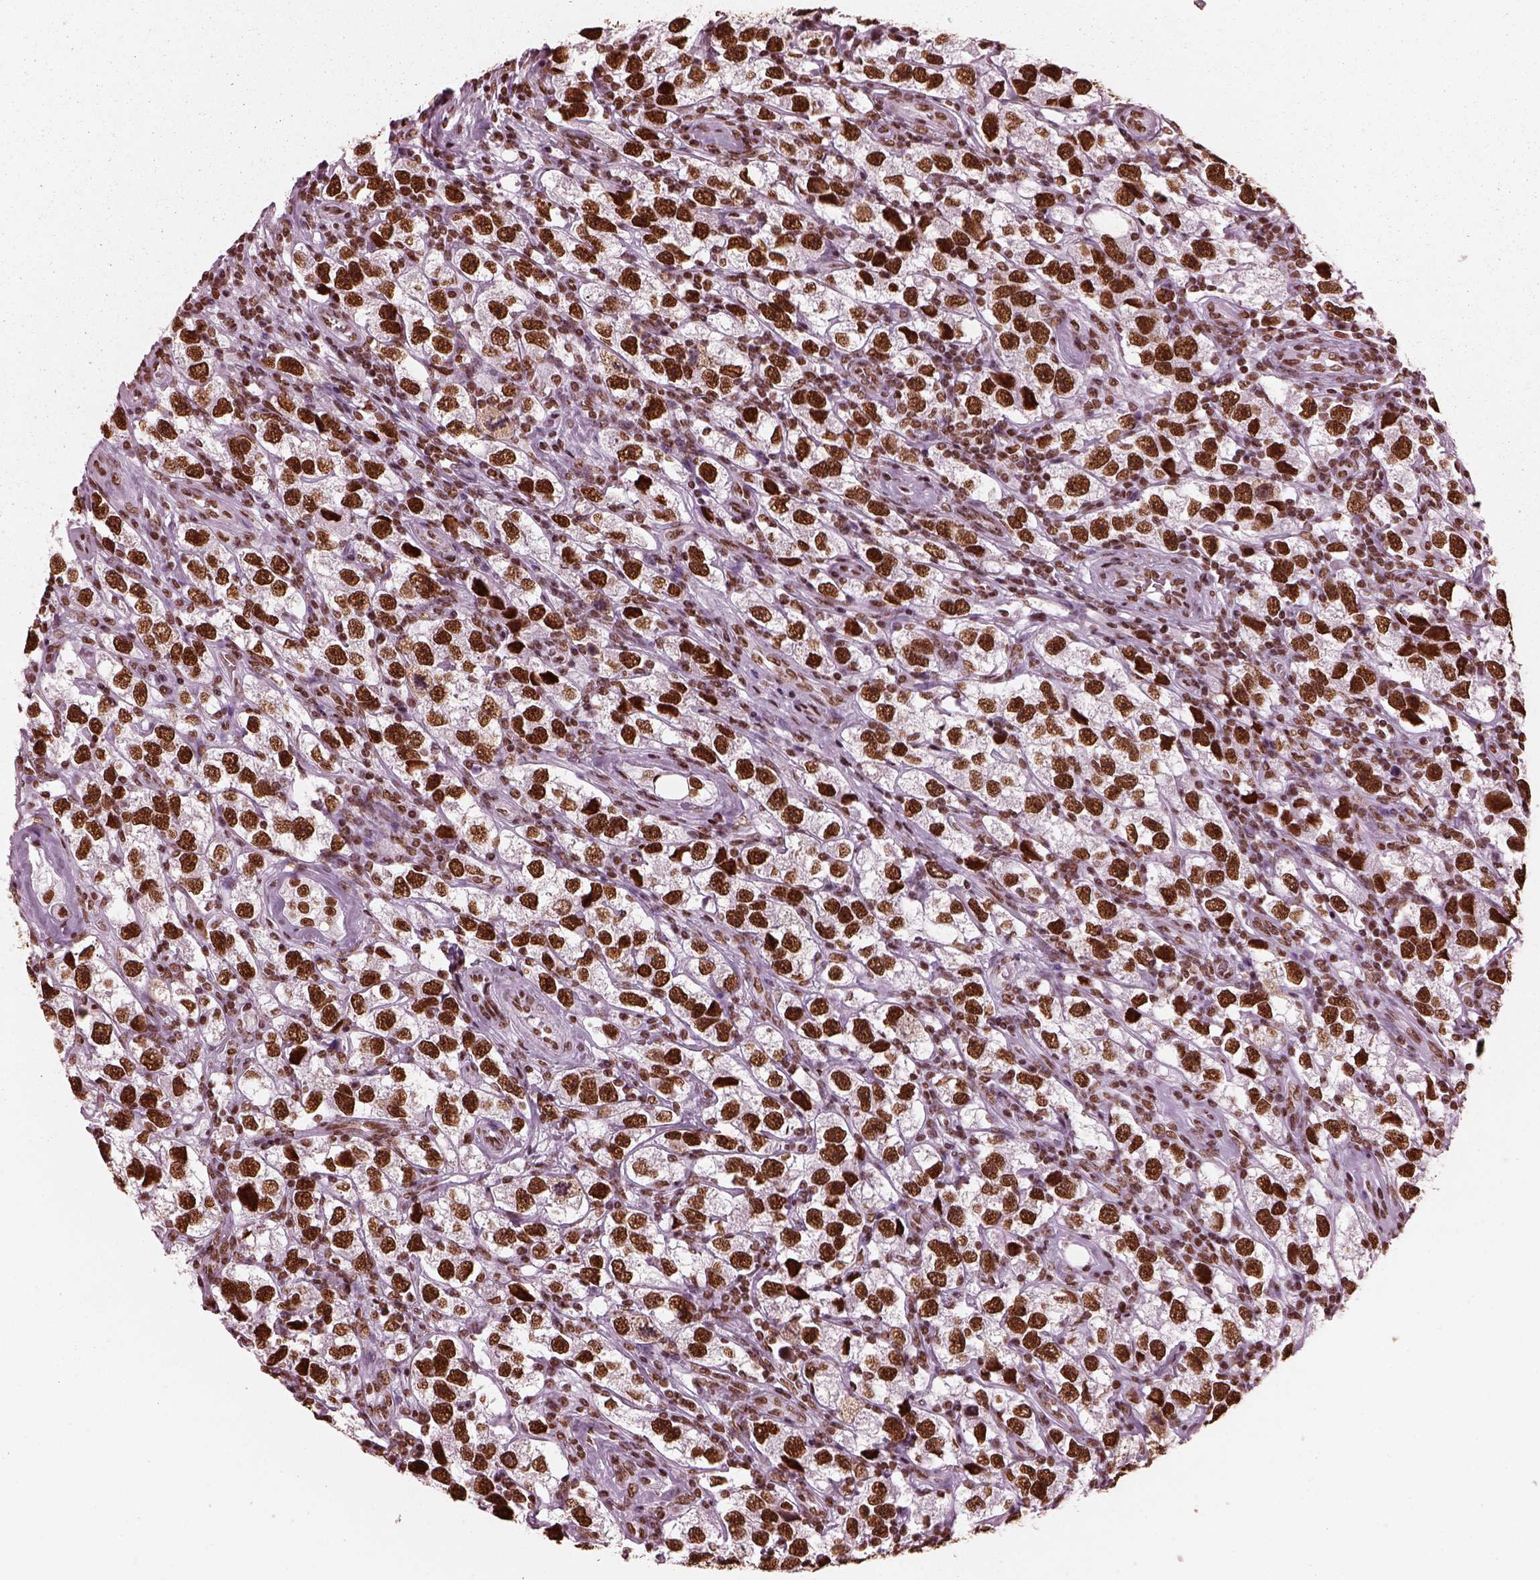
{"staining": {"intensity": "strong", "quantity": ">75%", "location": "nuclear"}, "tissue": "testis cancer", "cell_type": "Tumor cells", "image_type": "cancer", "snomed": [{"axis": "morphology", "description": "Seminoma, NOS"}, {"axis": "topography", "description": "Testis"}], "caption": "Protein analysis of seminoma (testis) tissue exhibits strong nuclear staining in approximately >75% of tumor cells.", "gene": "CBFA2T3", "patient": {"sex": "male", "age": 26}}